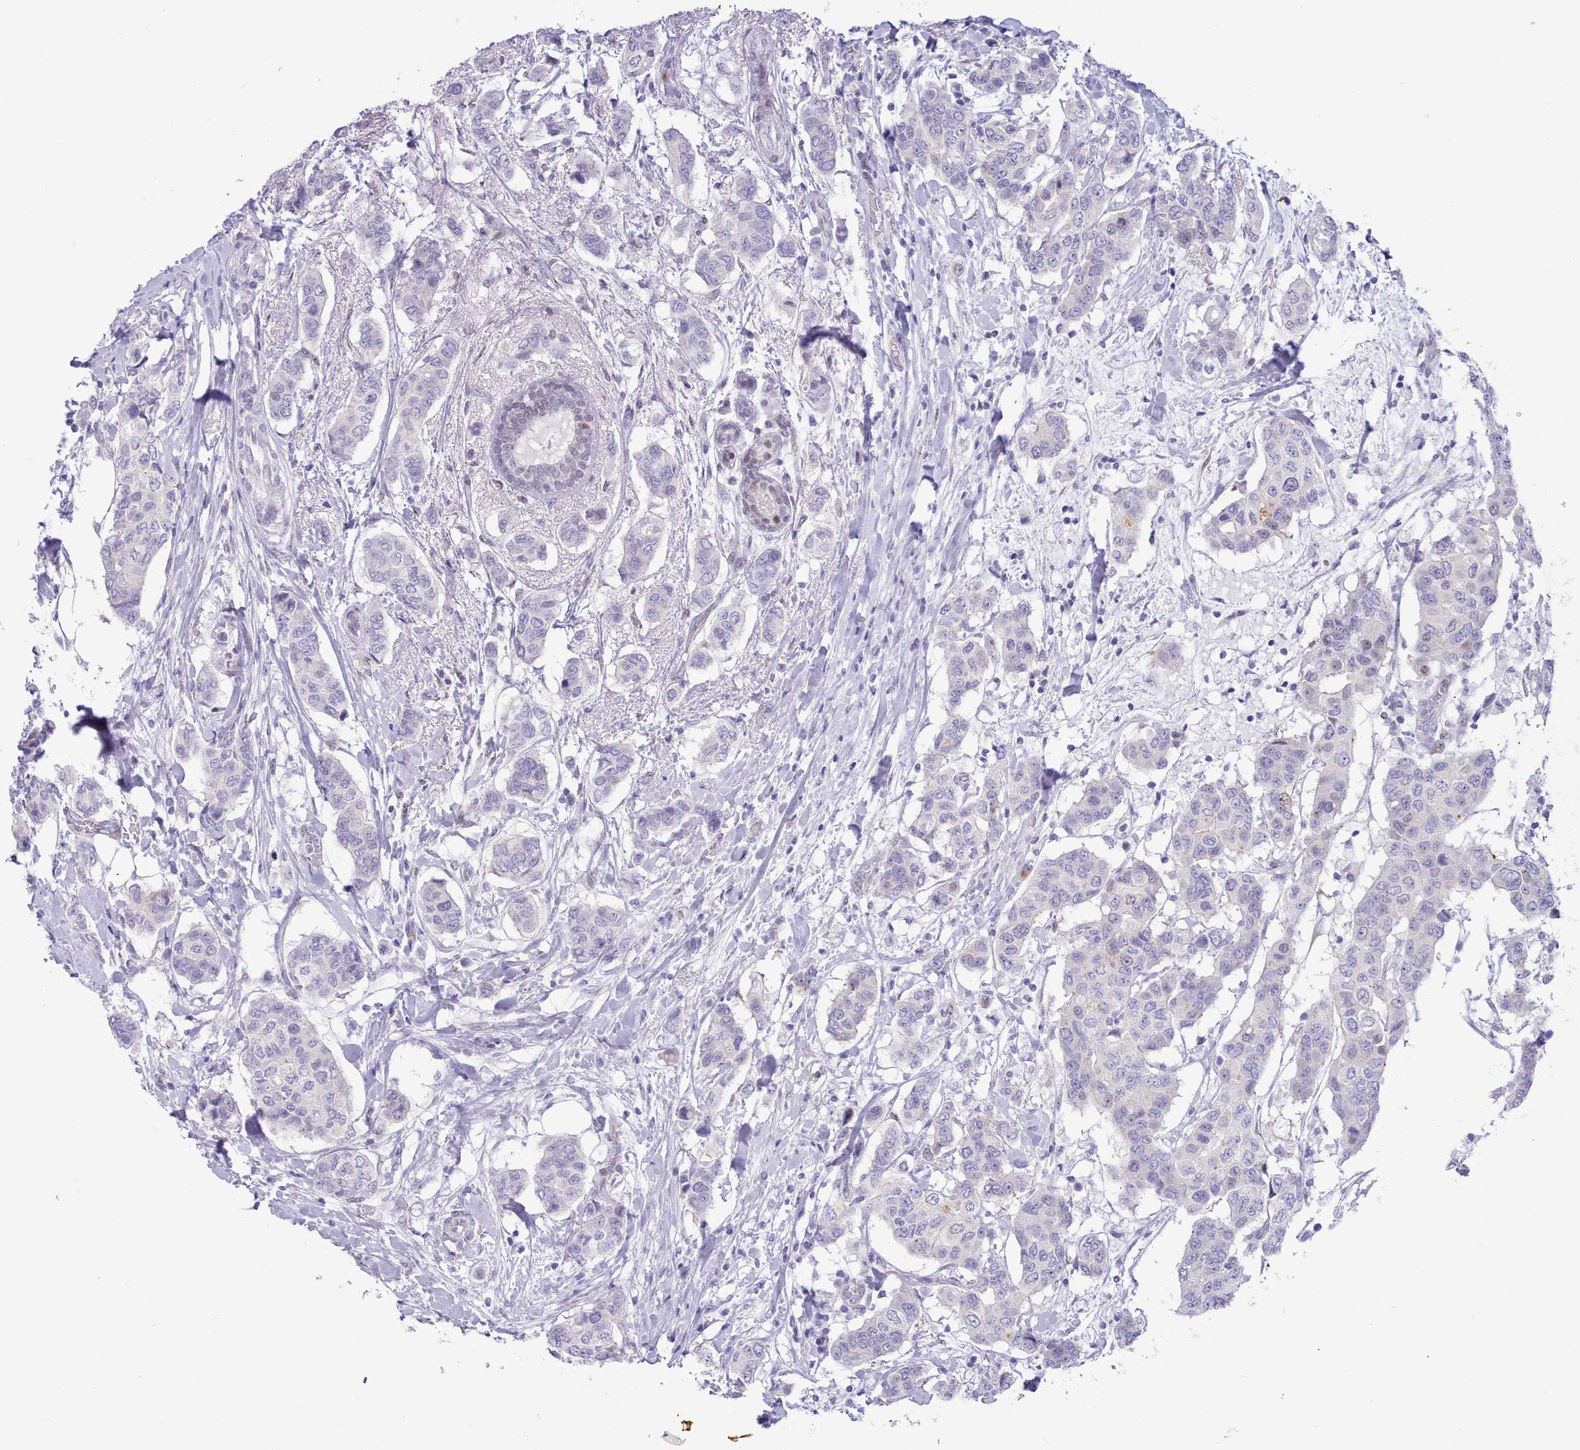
{"staining": {"intensity": "negative", "quantity": "none", "location": "none"}, "tissue": "breast cancer", "cell_type": "Tumor cells", "image_type": "cancer", "snomed": [{"axis": "morphology", "description": "Lobular carcinoma"}, {"axis": "topography", "description": "Breast"}], "caption": "The immunohistochemistry (IHC) image has no significant positivity in tumor cells of lobular carcinoma (breast) tissue.", "gene": "TMEM253", "patient": {"sex": "female", "age": 51}}